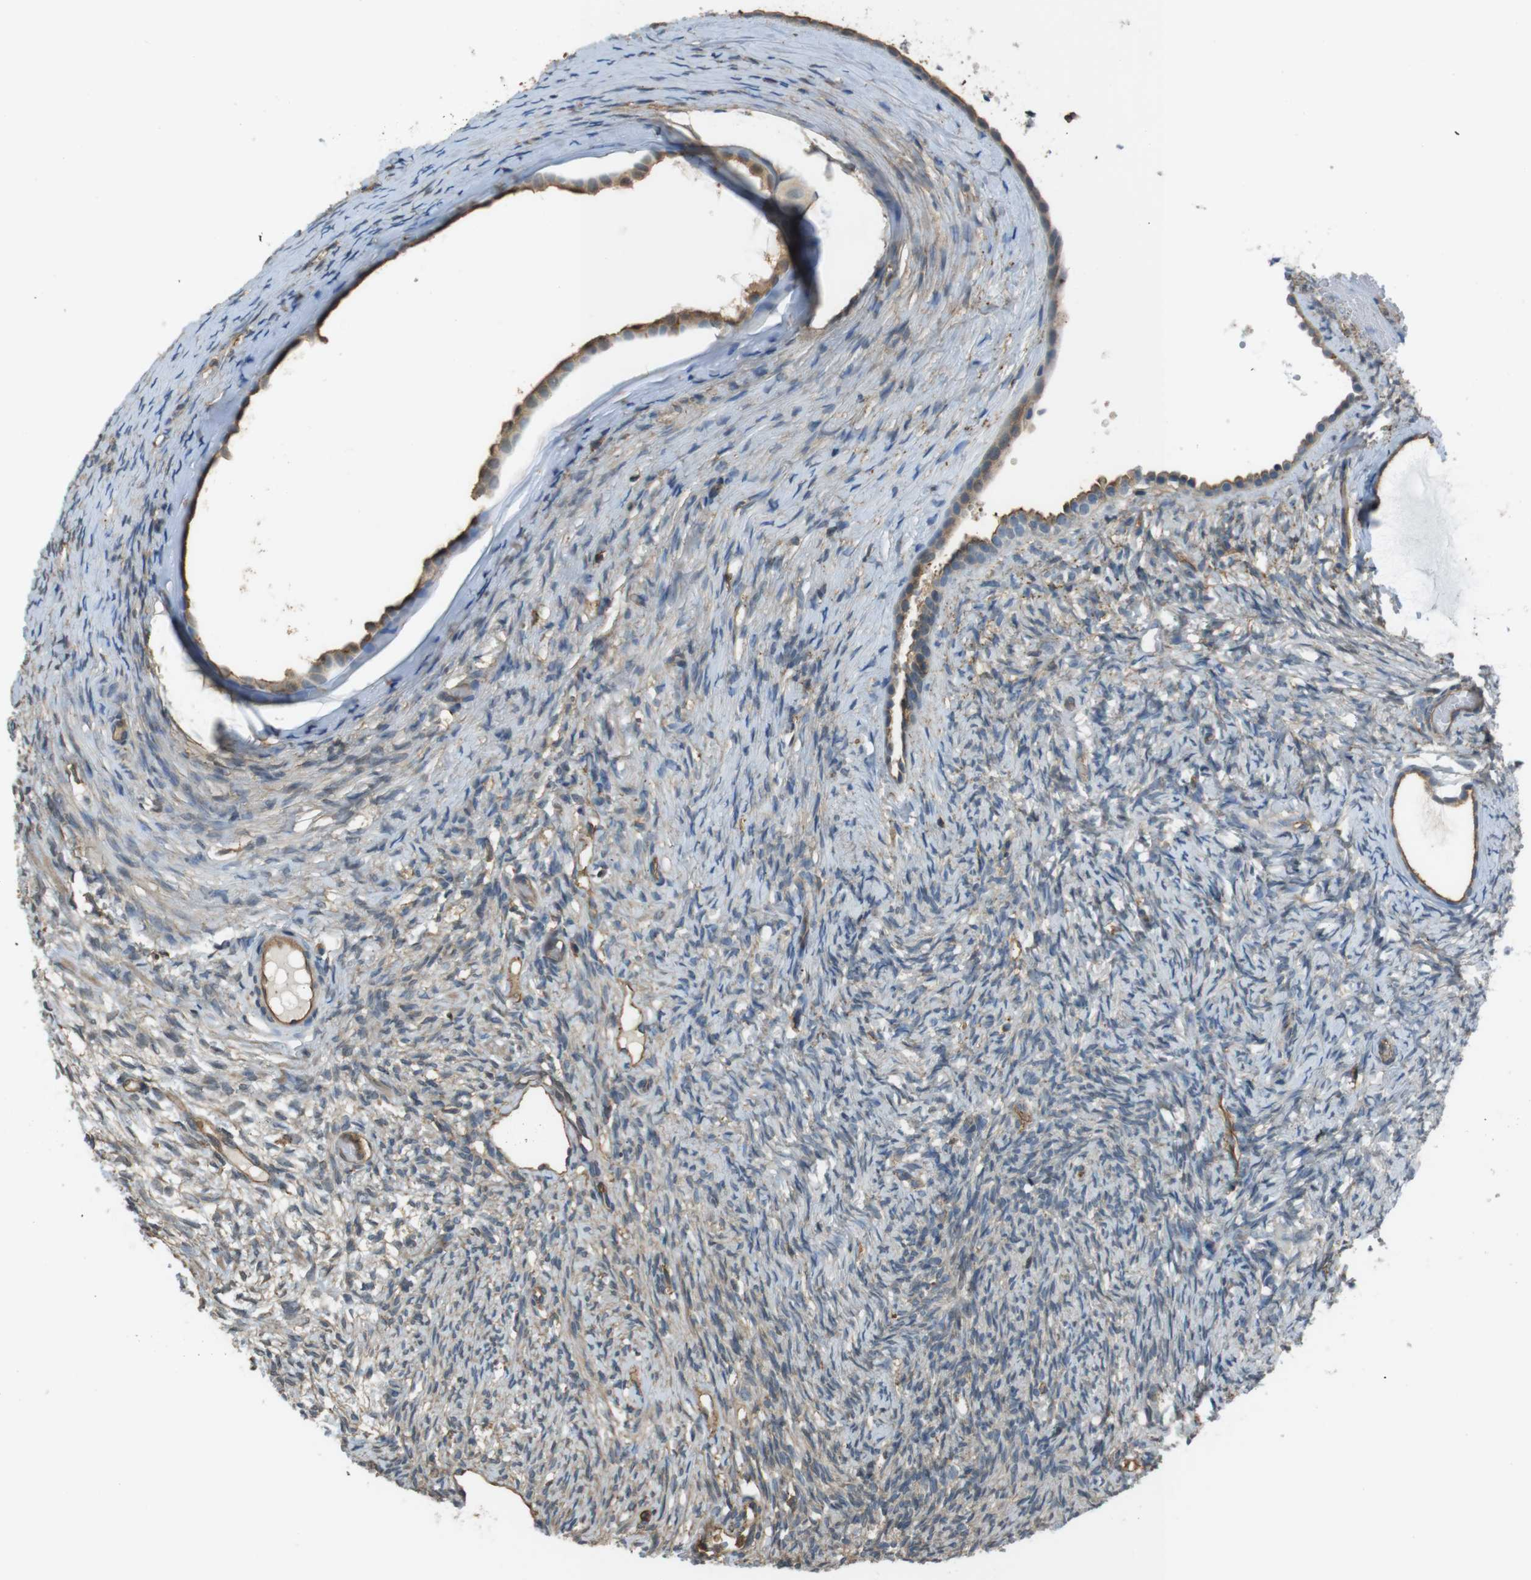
{"staining": {"intensity": "weak", "quantity": "25%-75%", "location": "cytoplasmic/membranous"}, "tissue": "ovary", "cell_type": "Ovarian stroma cells", "image_type": "normal", "snomed": [{"axis": "morphology", "description": "Normal tissue, NOS"}, {"axis": "topography", "description": "Ovary"}], "caption": "DAB (3,3'-diaminobenzidine) immunohistochemical staining of unremarkable ovary reveals weak cytoplasmic/membranous protein staining in about 25%-75% of ovarian stroma cells.", "gene": "FCAR", "patient": {"sex": "female", "age": 33}}